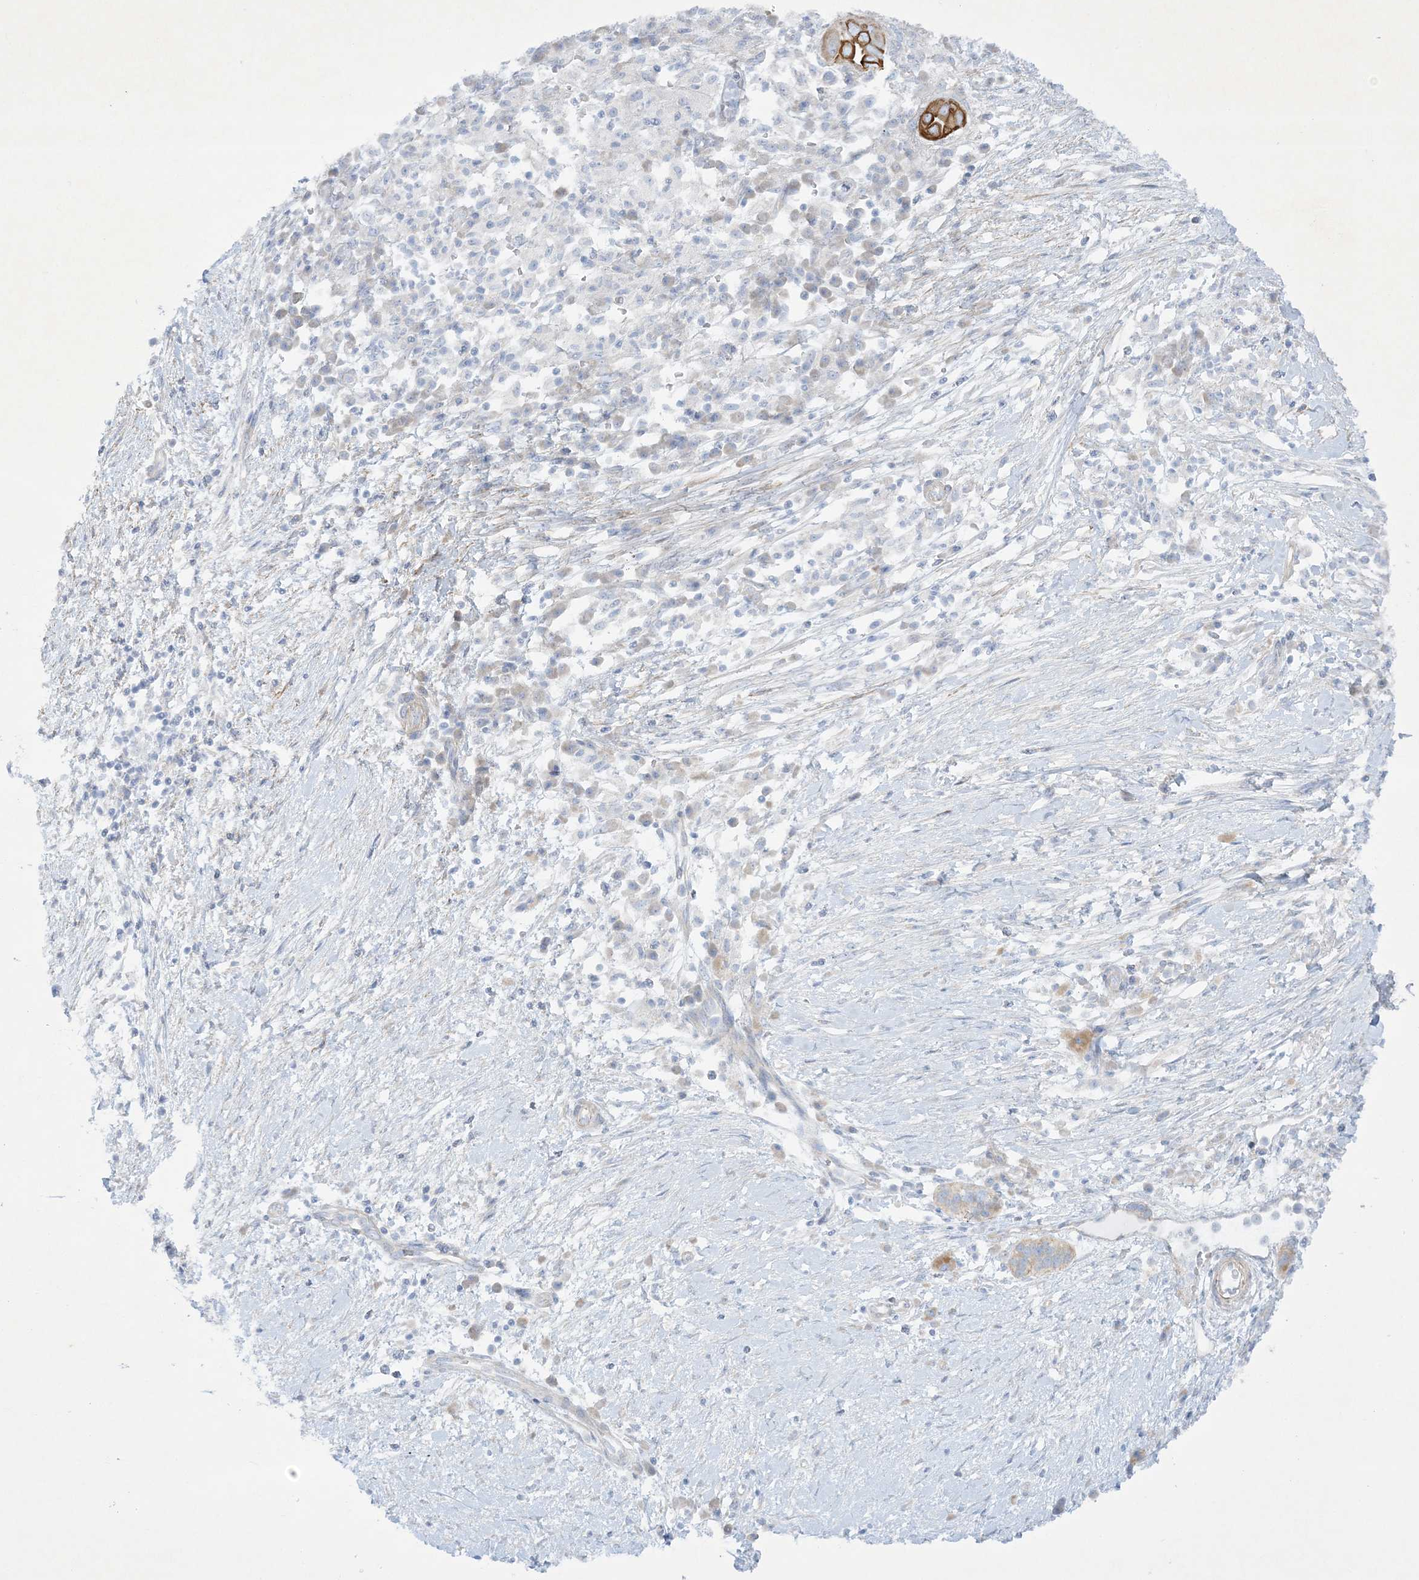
{"staining": {"intensity": "strong", "quantity": ">75%", "location": "cytoplasmic/membranous"}, "tissue": "pancreatic cancer", "cell_type": "Tumor cells", "image_type": "cancer", "snomed": [{"axis": "morphology", "description": "Adenocarcinoma, NOS"}, {"axis": "topography", "description": "Pancreas"}], "caption": "Immunohistochemistry (IHC) (DAB) staining of human pancreatic adenocarcinoma displays strong cytoplasmic/membranous protein expression in approximately >75% of tumor cells.", "gene": "FARSB", "patient": {"sex": "male", "age": 68}}